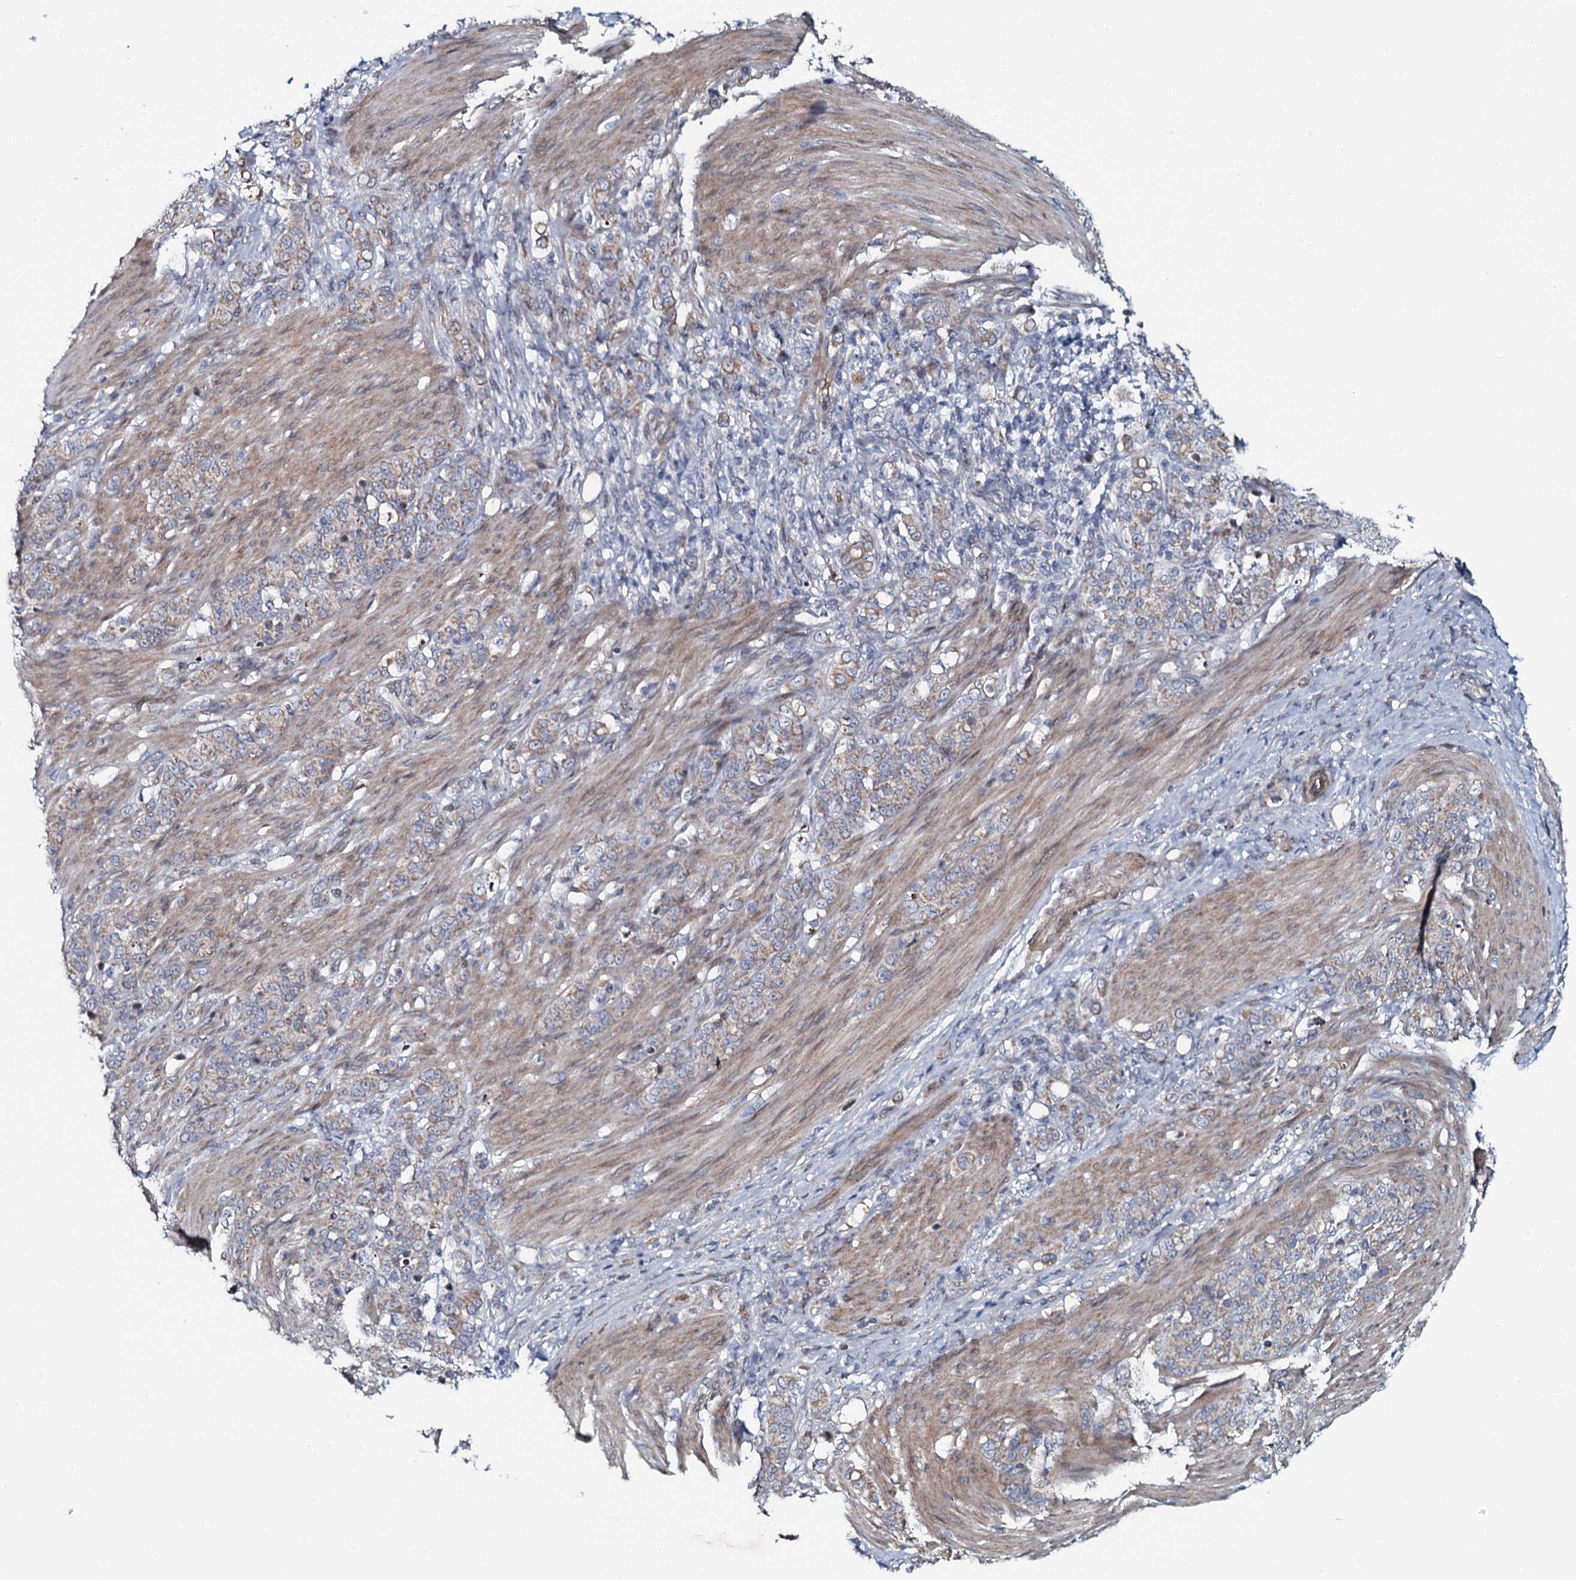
{"staining": {"intensity": "weak", "quantity": "25%-75%", "location": "cytoplasmic/membranous"}, "tissue": "stomach cancer", "cell_type": "Tumor cells", "image_type": "cancer", "snomed": [{"axis": "morphology", "description": "Adenocarcinoma, NOS"}, {"axis": "topography", "description": "Stomach"}], "caption": "Immunohistochemical staining of human stomach cancer (adenocarcinoma) shows low levels of weak cytoplasmic/membranous protein positivity in about 25%-75% of tumor cells.", "gene": "KCTD4", "patient": {"sex": "female", "age": 79}}